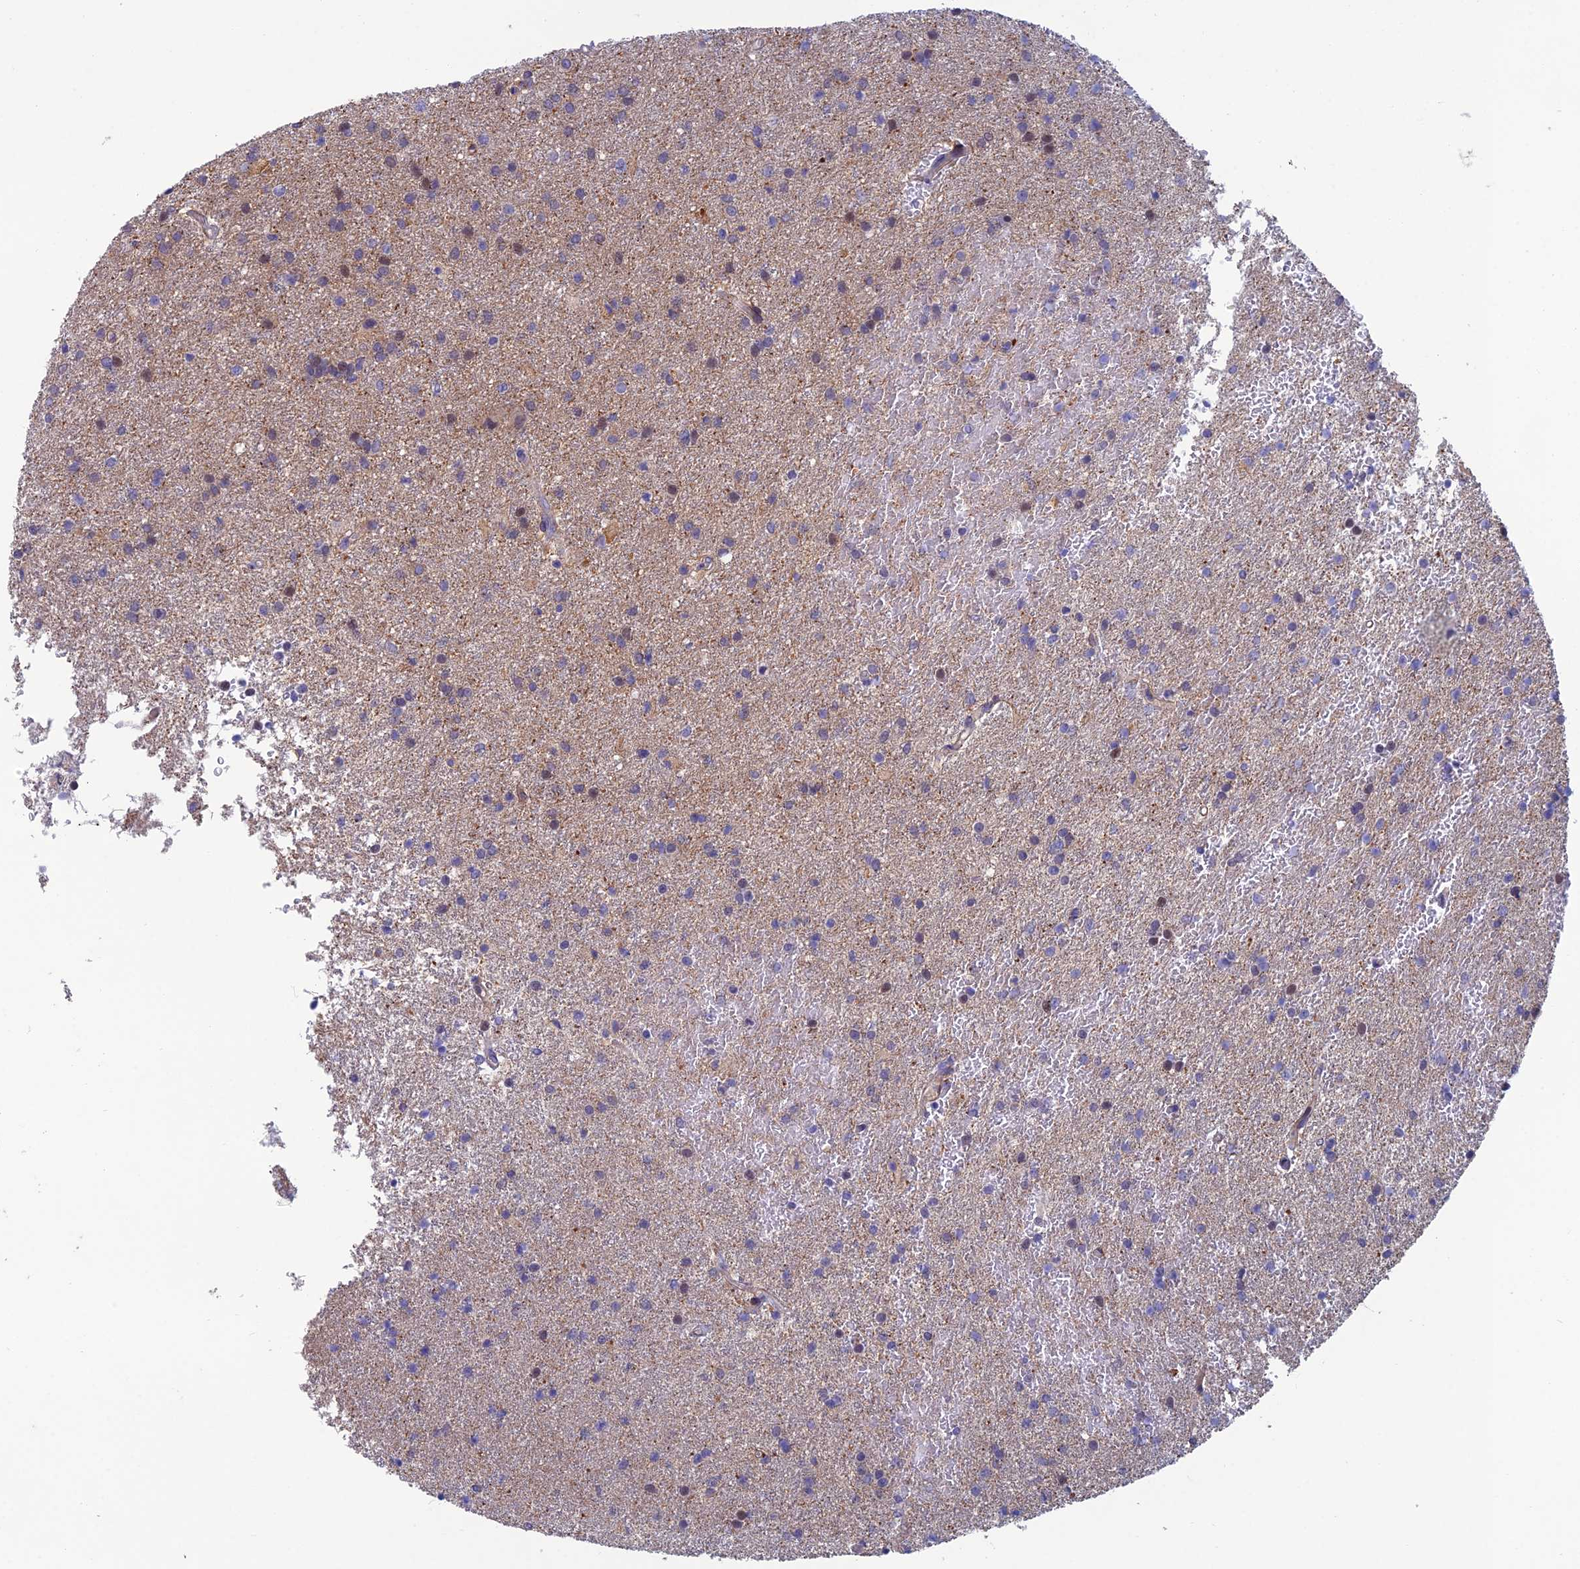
{"staining": {"intensity": "negative", "quantity": "none", "location": "none"}, "tissue": "glioma", "cell_type": "Tumor cells", "image_type": "cancer", "snomed": [{"axis": "morphology", "description": "Glioma, malignant, High grade"}, {"axis": "topography", "description": "Brain"}], "caption": "This is an immunohistochemistry photomicrograph of glioma. There is no staining in tumor cells.", "gene": "C15orf62", "patient": {"sex": "female", "age": 50}}